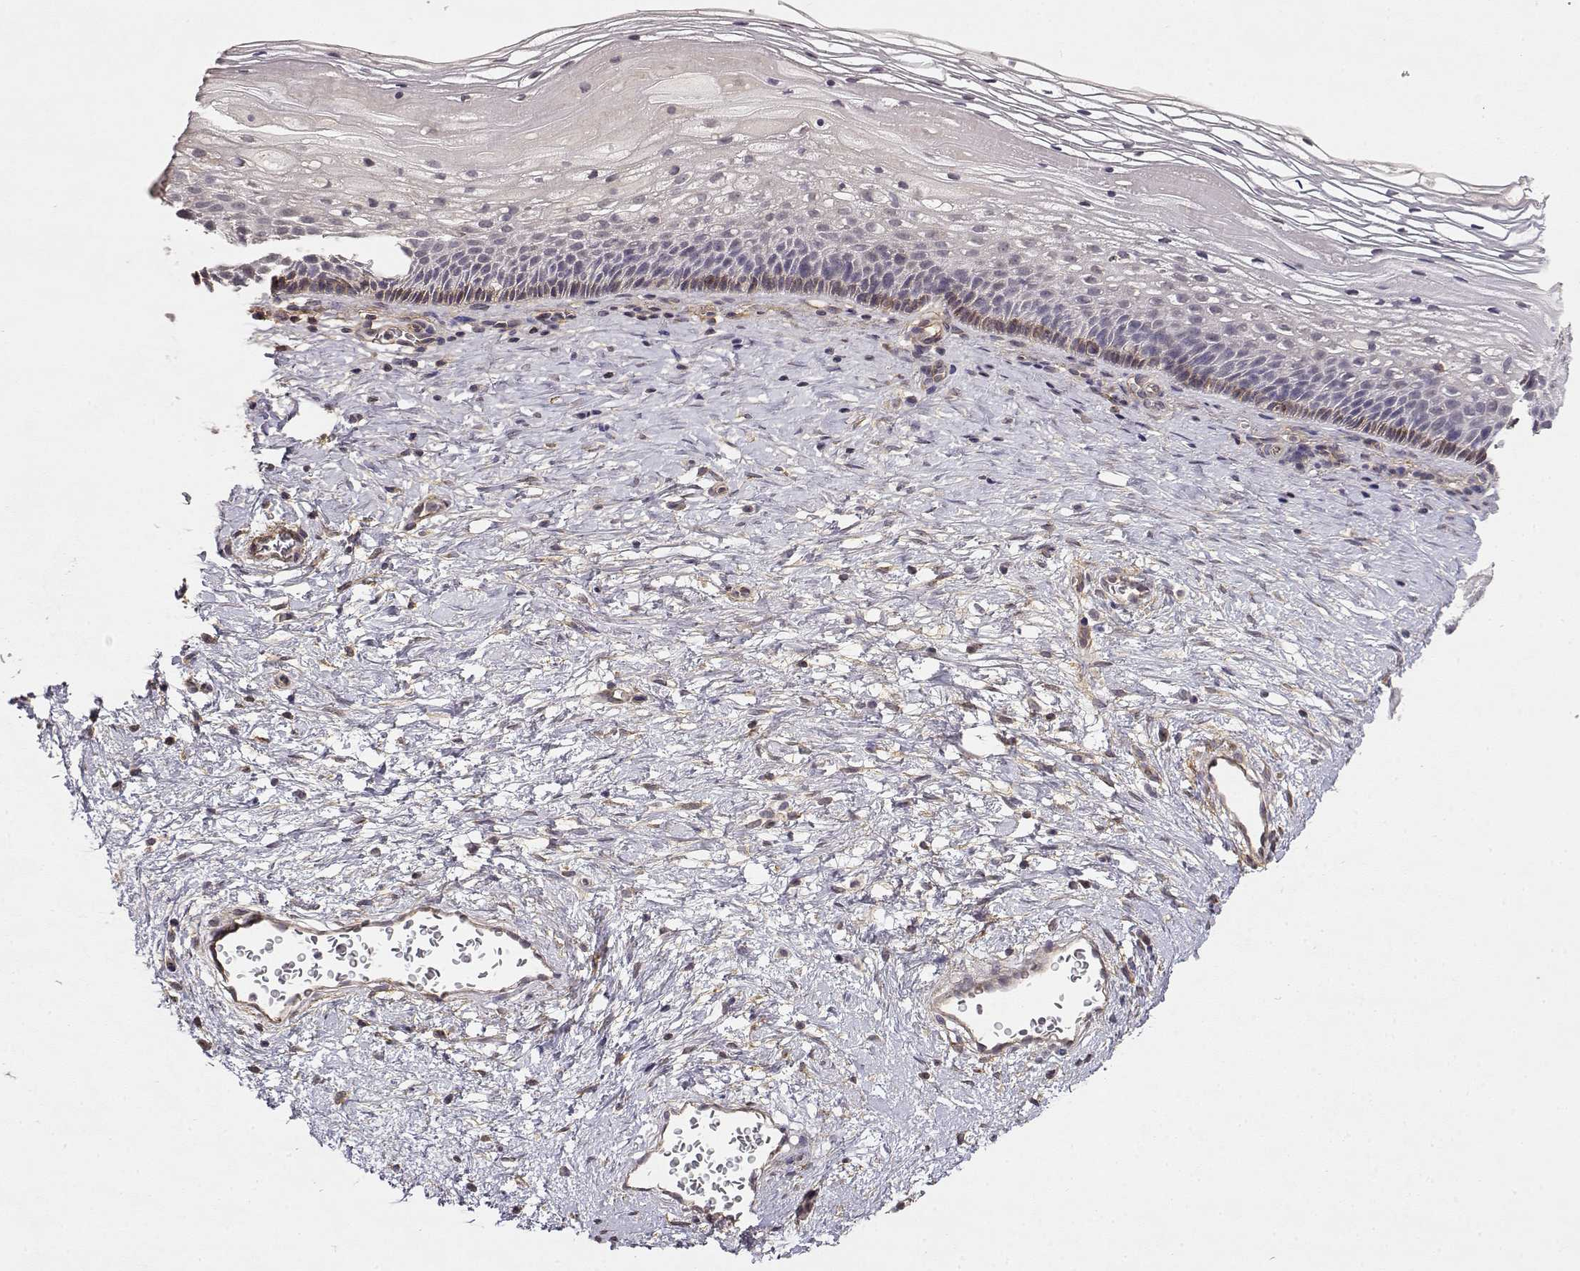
{"staining": {"intensity": "negative", "quantity": "none", "location": "none"}, "tissue": "cervix", "cell_type": "Glandular cells", "image_type": "normal", "snomed": [{"axis": "morphology", "description": "Normal tissue, NOS"}, {"axis": "topography", "description": "Cervix"}], "caption": "Glandular cells show no significant expression in unremarkable cervix.", "gene": "IFITM1", "patient": {"sex": "female", "age": 34}}